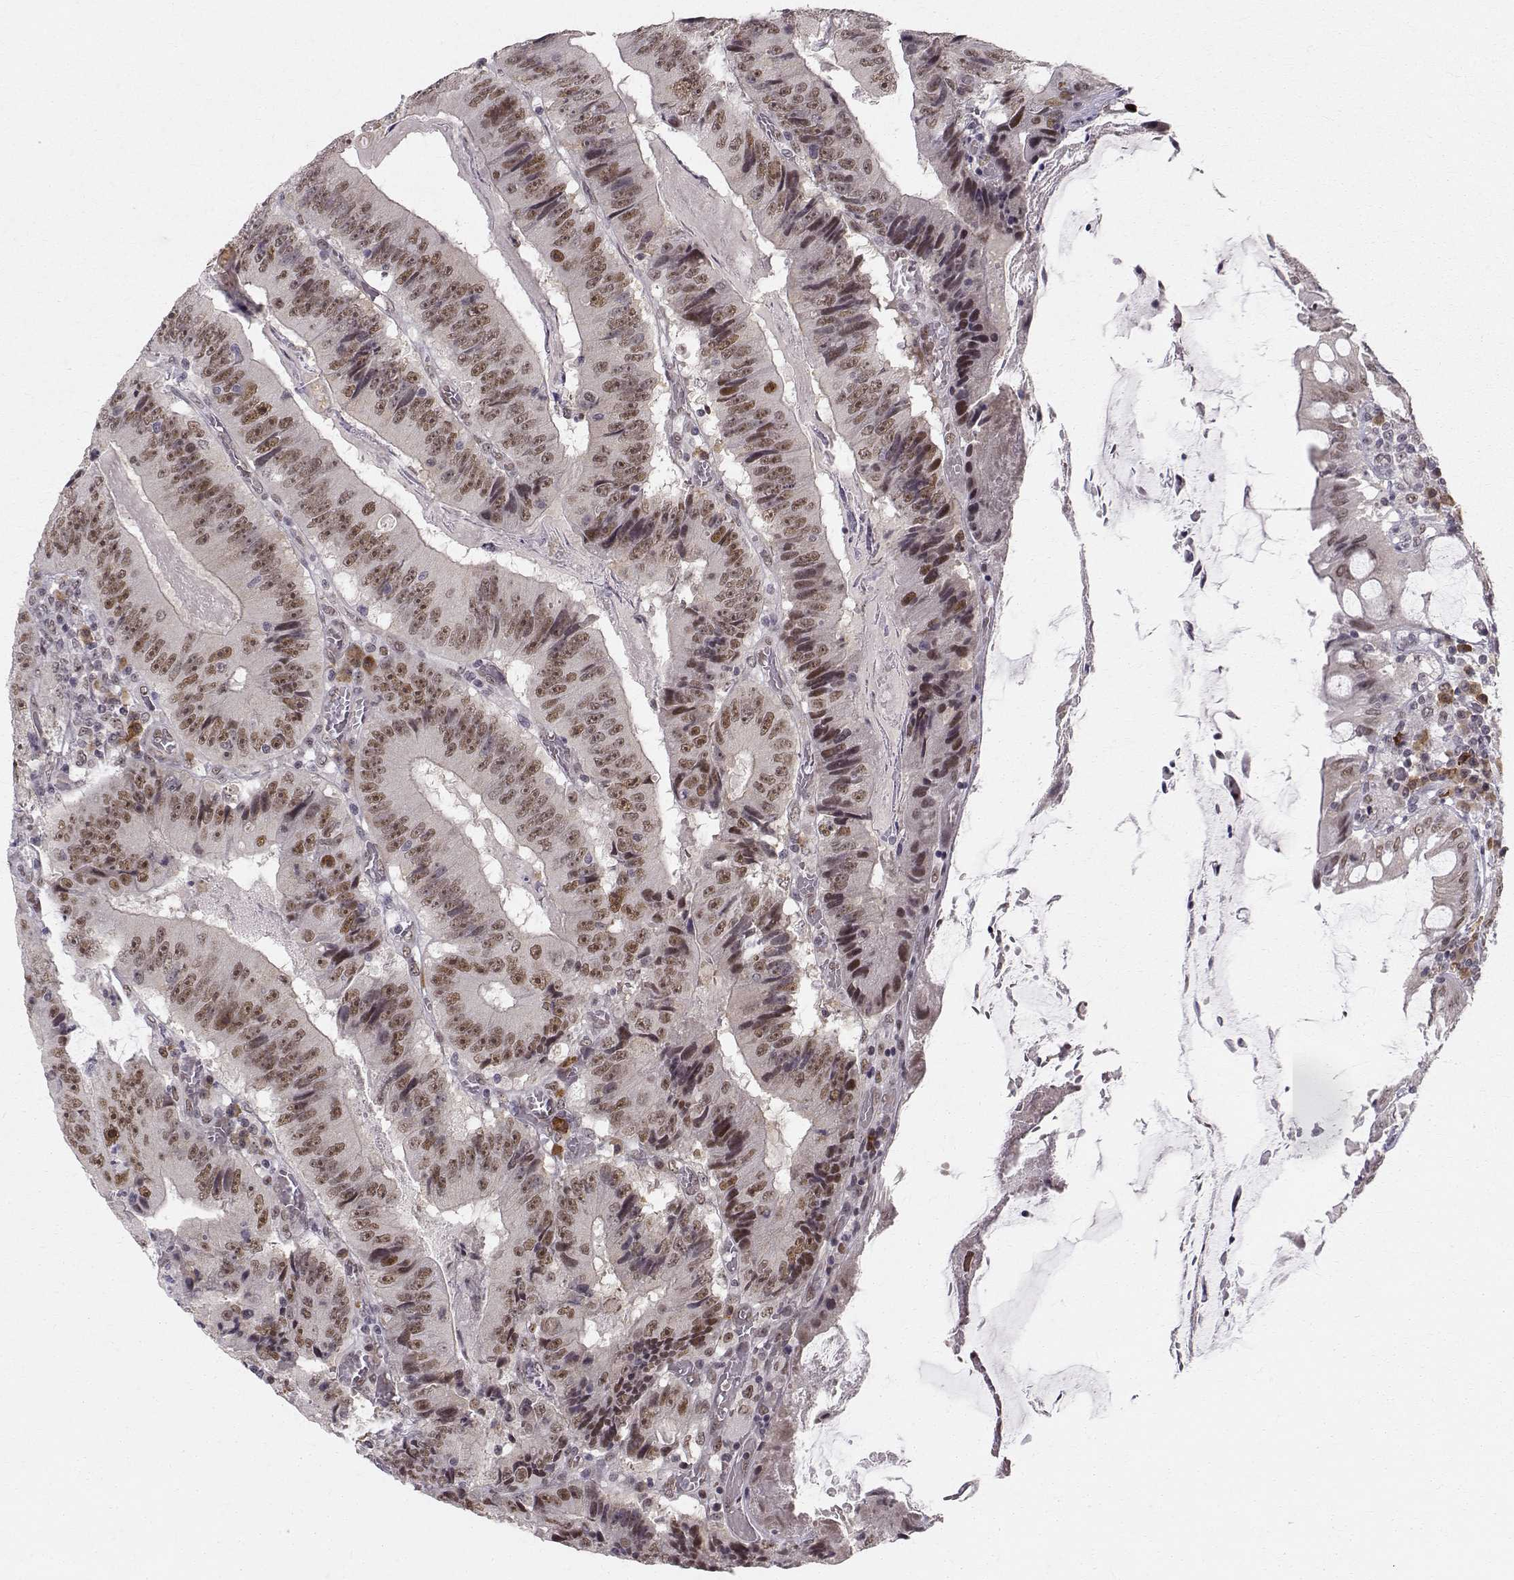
{"staining": {"intensity": "moderate", "quantity": "25%-75%", "location": "nuclear"}, "tissue": "colorectal cancer", "cell_type": "Tumor cells", "image_type": "cancer", "snomed": [{"axis": "morphology", "description": "Adenocarcinoma, NOS"}, {"axis": "topography", "description": "Colon"}], "caption": "Tumor cells reveal medium levels of moderate nuclear expression in approximately 25%-75% of cells in colorectal adenocarcinoma. The staining is performed using DAB brown chromogen to label protein expression. The nuclei are counter-stained blue using hematoxylin.", "gene": "RPP38", "patient": {"sex": "female", "age": 86}}